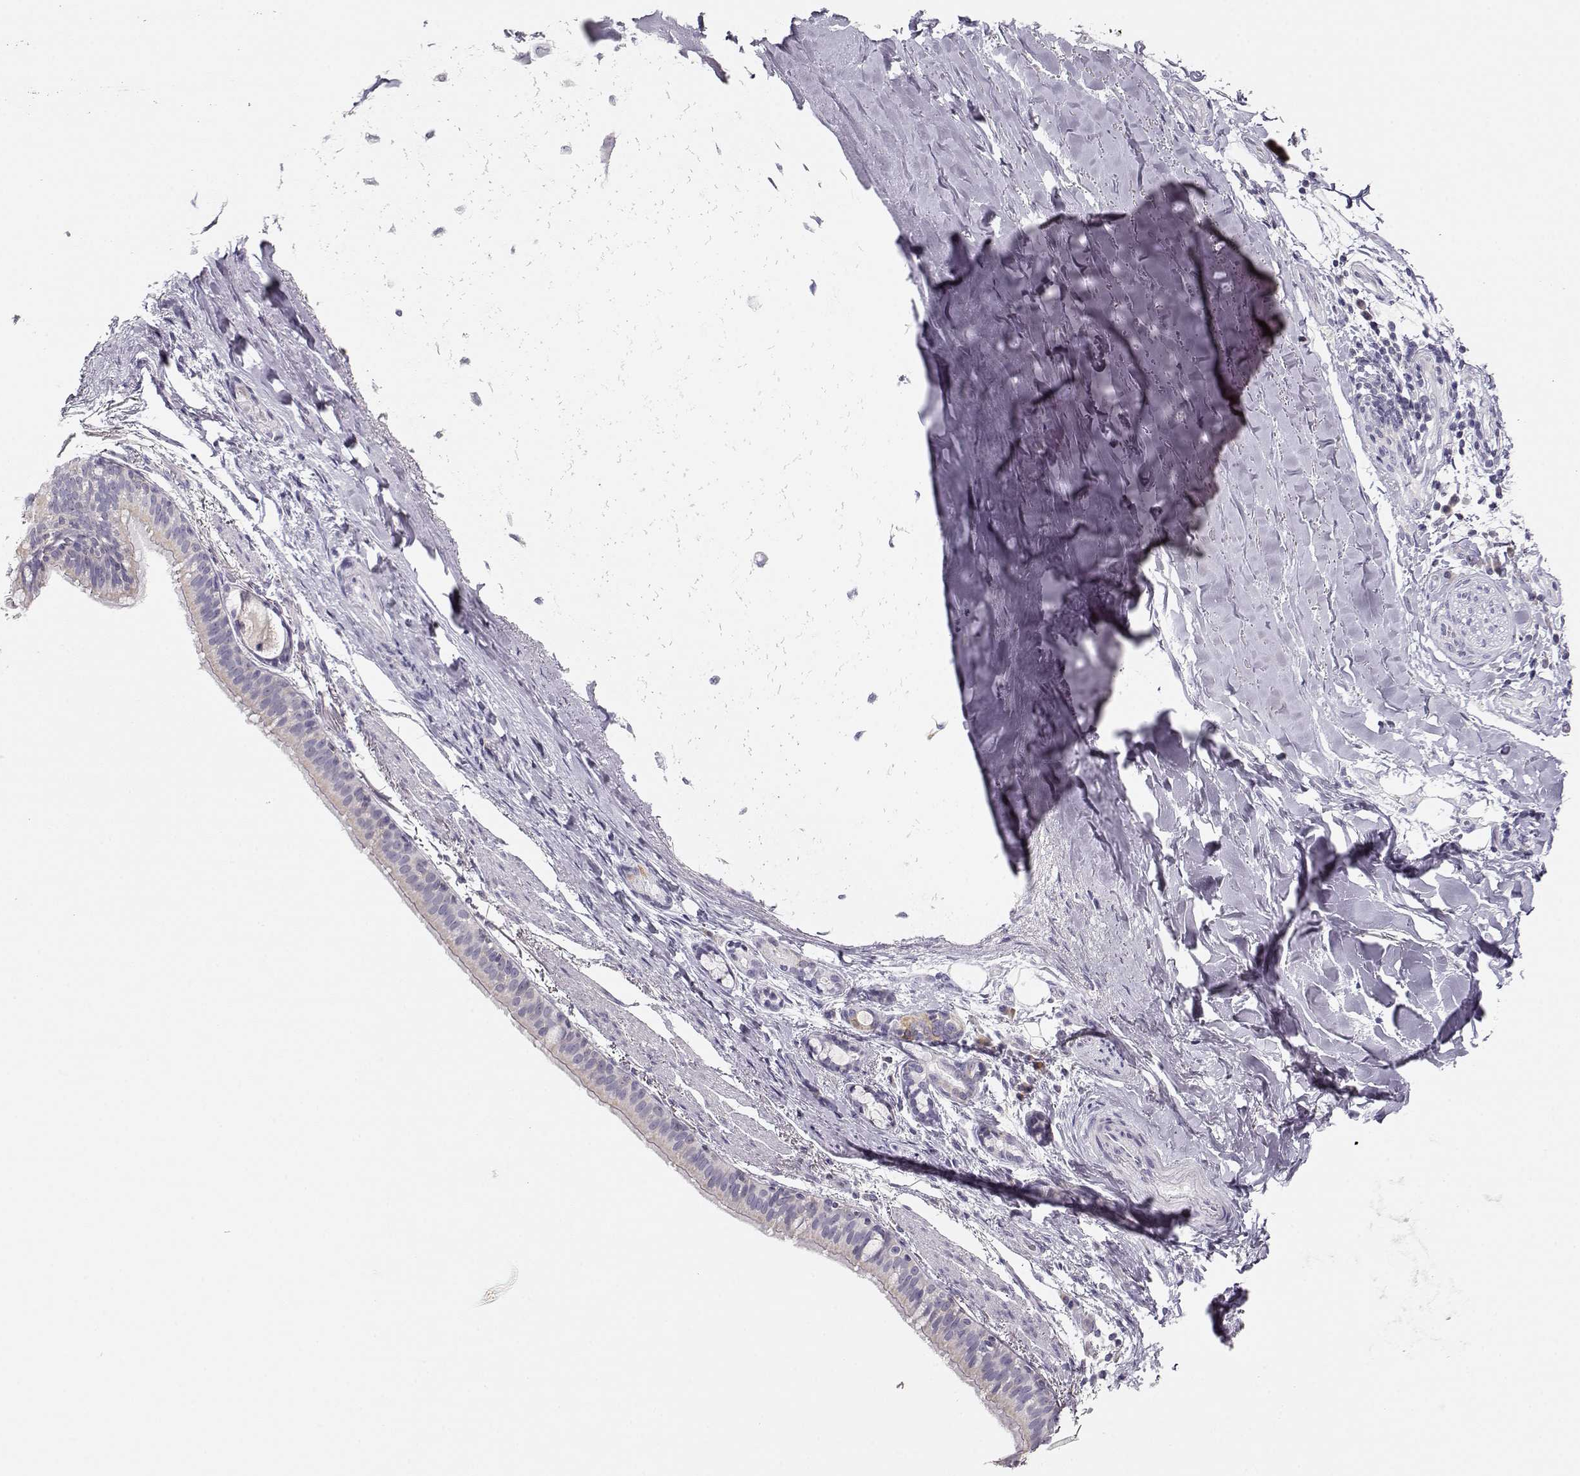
{"staining": {"intensity": "negative", "quantity": "none", "location": "none"}, "tissue": "bronchus", "cell_type": "Respiratory epithelial cells", "image_type": "normal", "snomed": [{"axis": "morphology", "description": "Normal tissue, NOS"}, {"axis": "morphology", "description": "Squamous cell carcinoma, NOS"}, {"axis": "topography", "description": "Bronchus"}, {"axis": "topography", "description": "Lung"}], "caption": "This is an immunohistochemistry (IHC) image of normal human bronchus. There is no positivity in respiratory epithelial cells.", "gene": "FAM166A", "patient": {"sex": "male", "age": 69}}